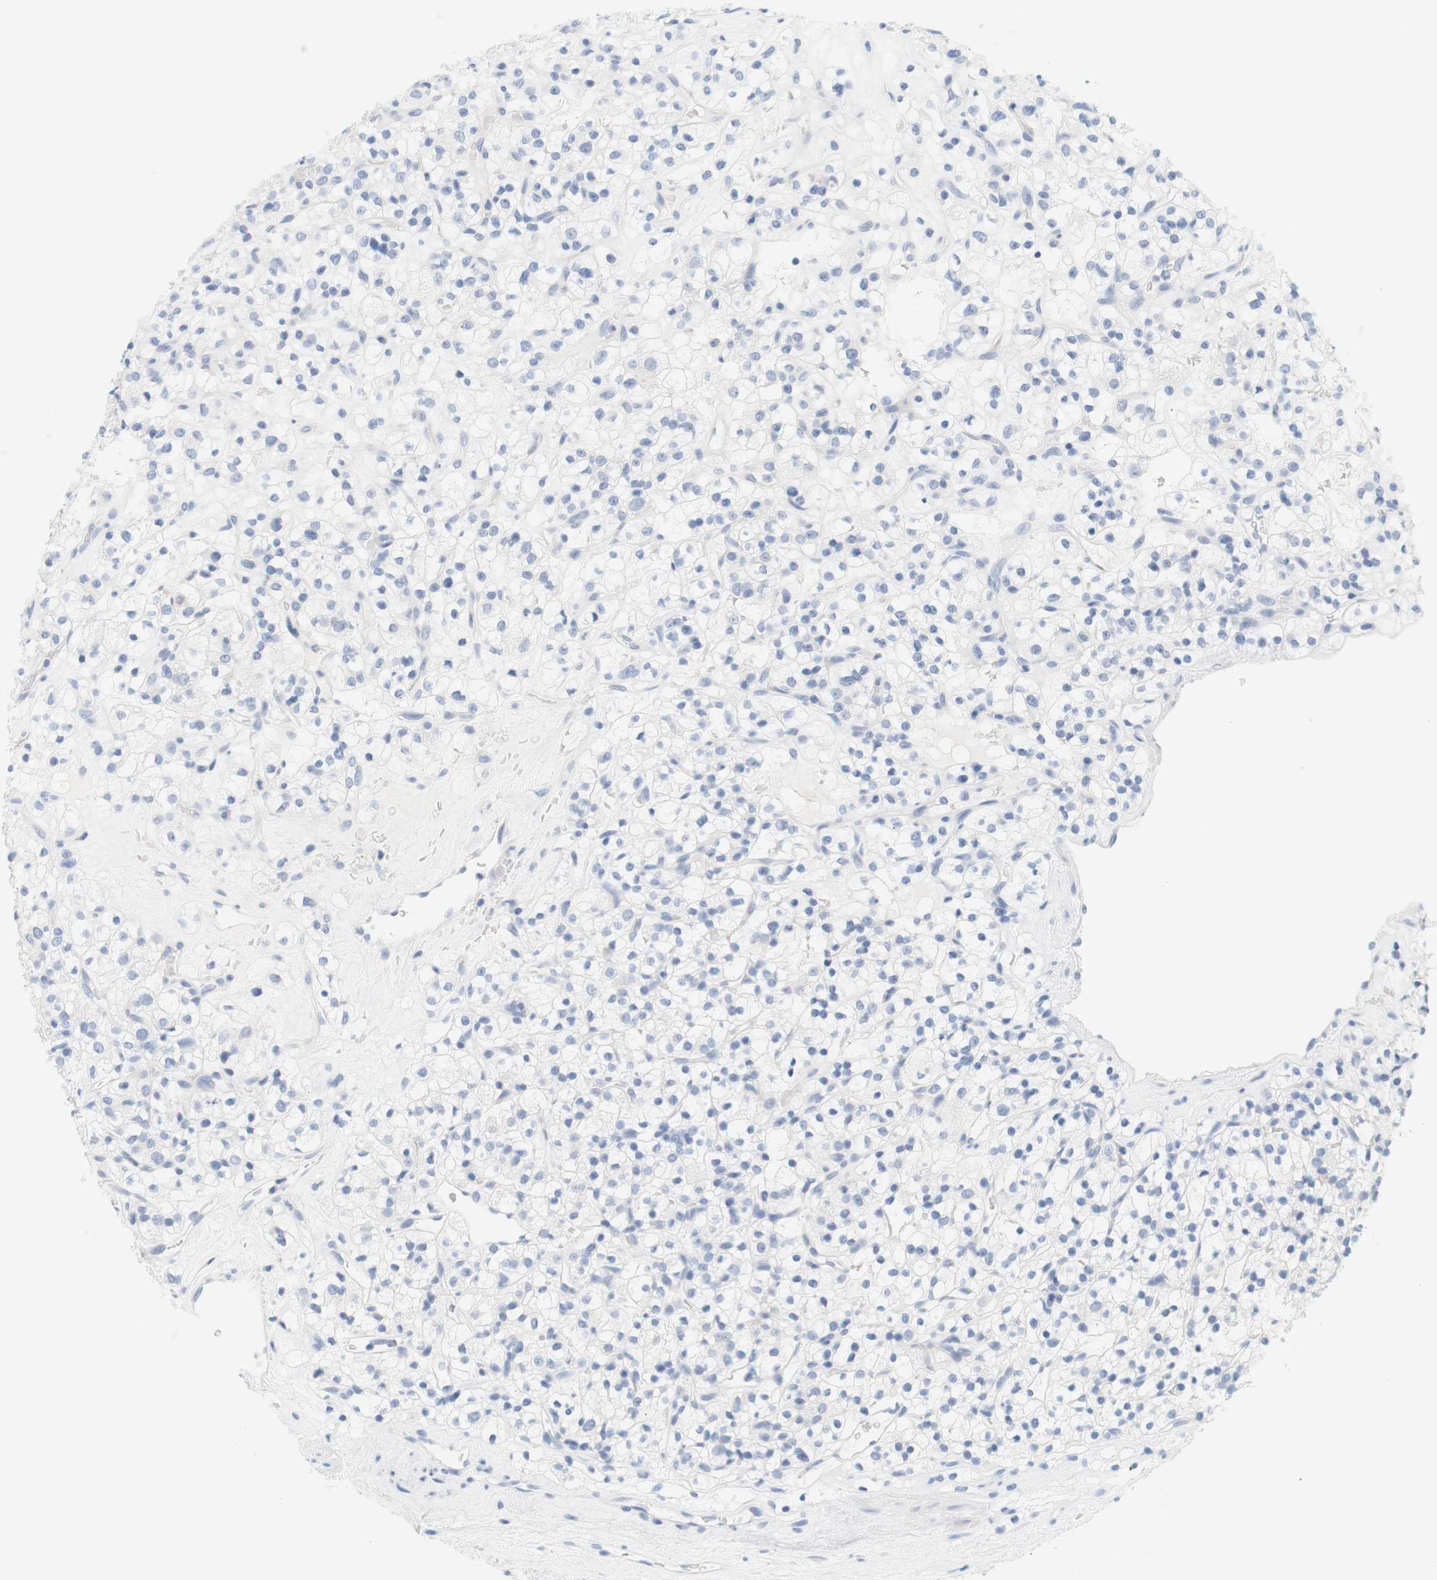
{"staining": {"intensity": "negative", "quantity": "none", "location": "none"}, "tissue": "renal cancer", "cell_type": "Tumor cells", "image_type": "cancer", "snomed": [{"axis": "morphology", "description": "Normal tissue, NOS"}, {"axis": "morphology", "description": "Adenocarcinoma, NOS"}, {"axis": "topography", "description": "Kidney"}], "caption": "Immunohistochemistry histopathology image of human renal cancer stained for a protein (brown), which displays no expression in tumor cells. Brightfield microscopy of IHC stained with DAB (brown) and hematoxylin (blue), captured at high magnification.", "gene": "OPRM1", "patient": {"sex": "female", "age": 72}}